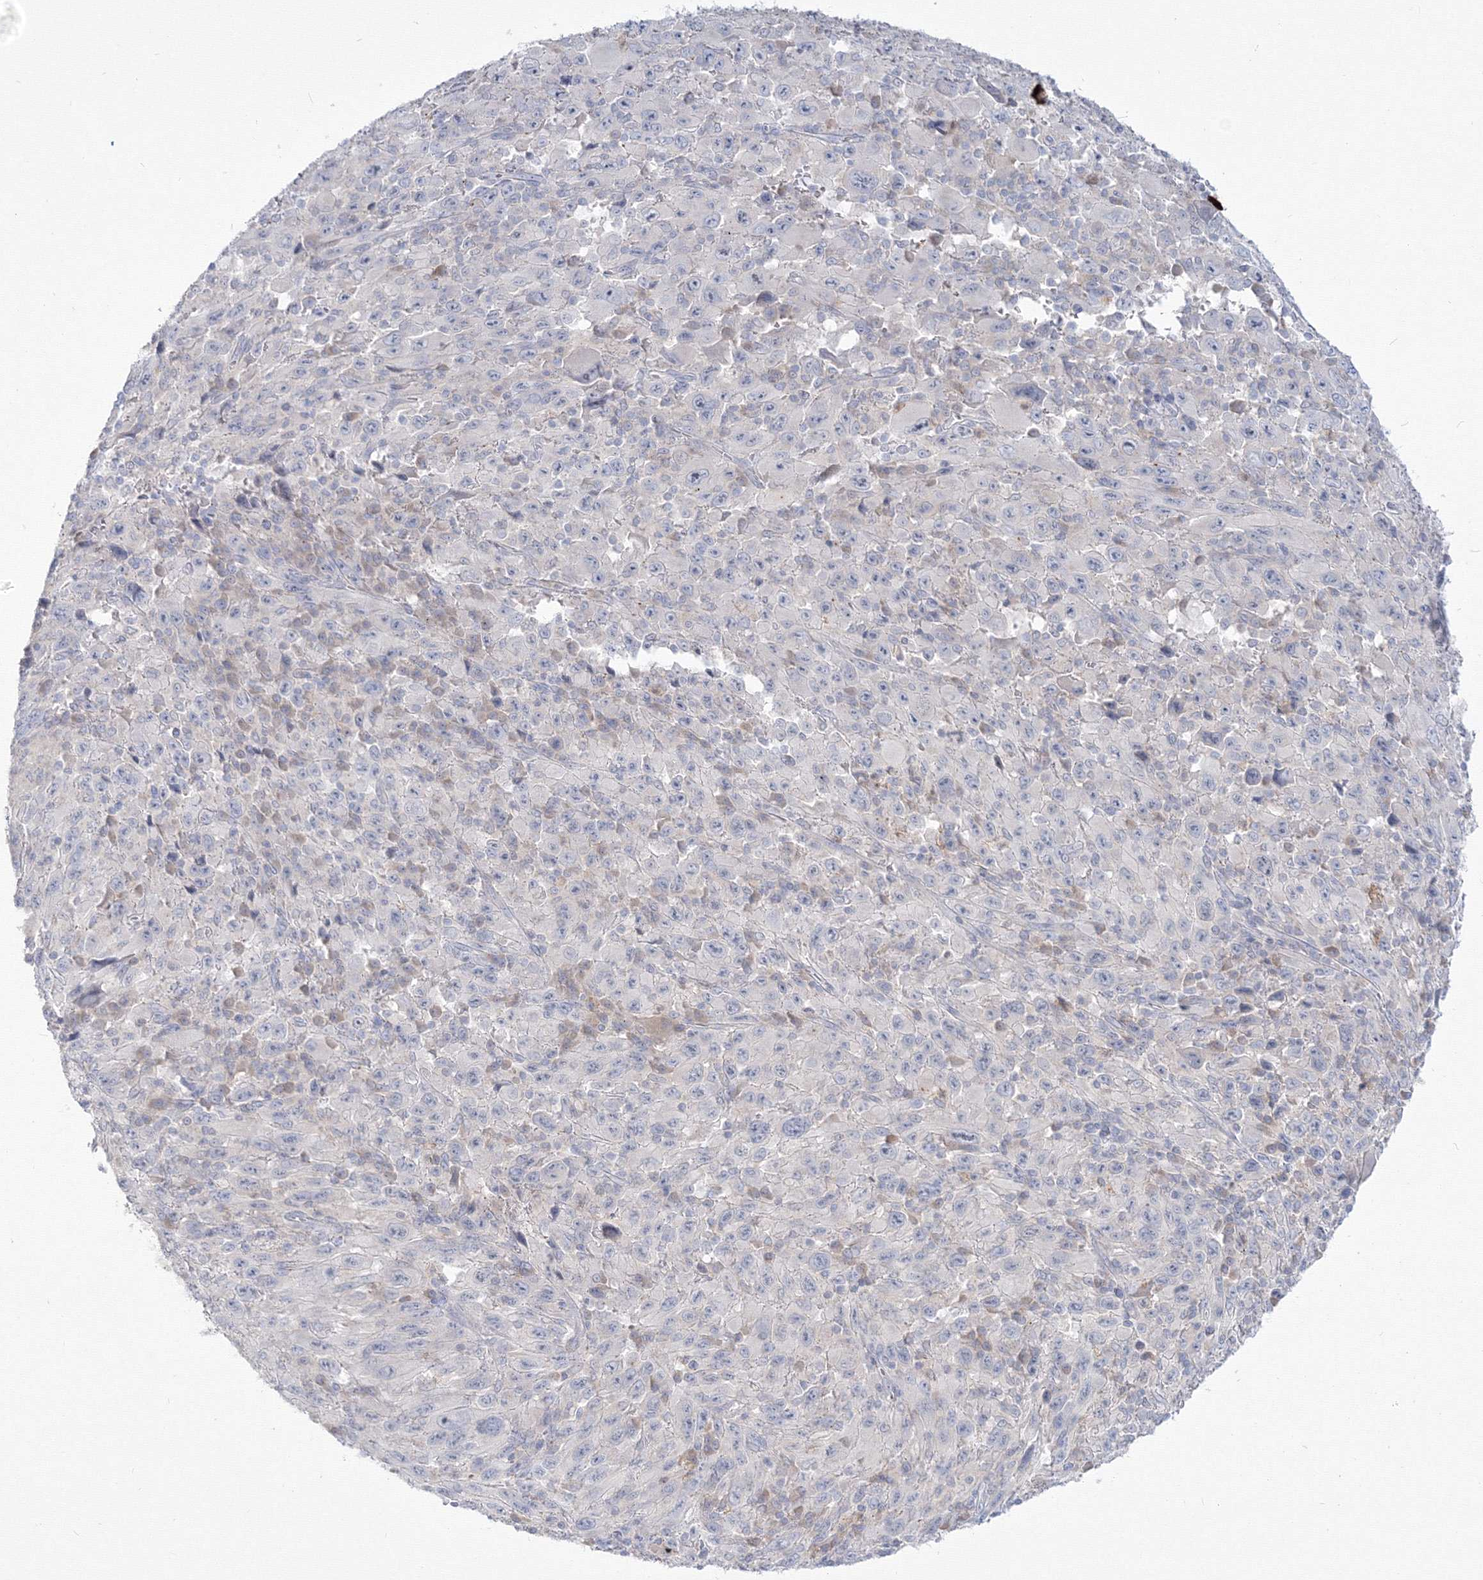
{"staining": {"intensity": "negative", "quantity": "none", "location": "none"}, "tissue": "melanoma", "cell_type": "Tumor cells", "image_type": "cancer", "snomed": [{"axis": "morphology", "description": "Malignant melanoma, Metastatic site"}, {"axis": "topography", "description": "Skin"}], "caption": "An immunohistochemistry (IHC) micrograph of malignant melanoma (metastatic site) is shown. There is no staining in tumor cells of malignant melanoma (metastatic site).", "gene": "FBXL8", "patient": {"sex": "female", "age": 56}}